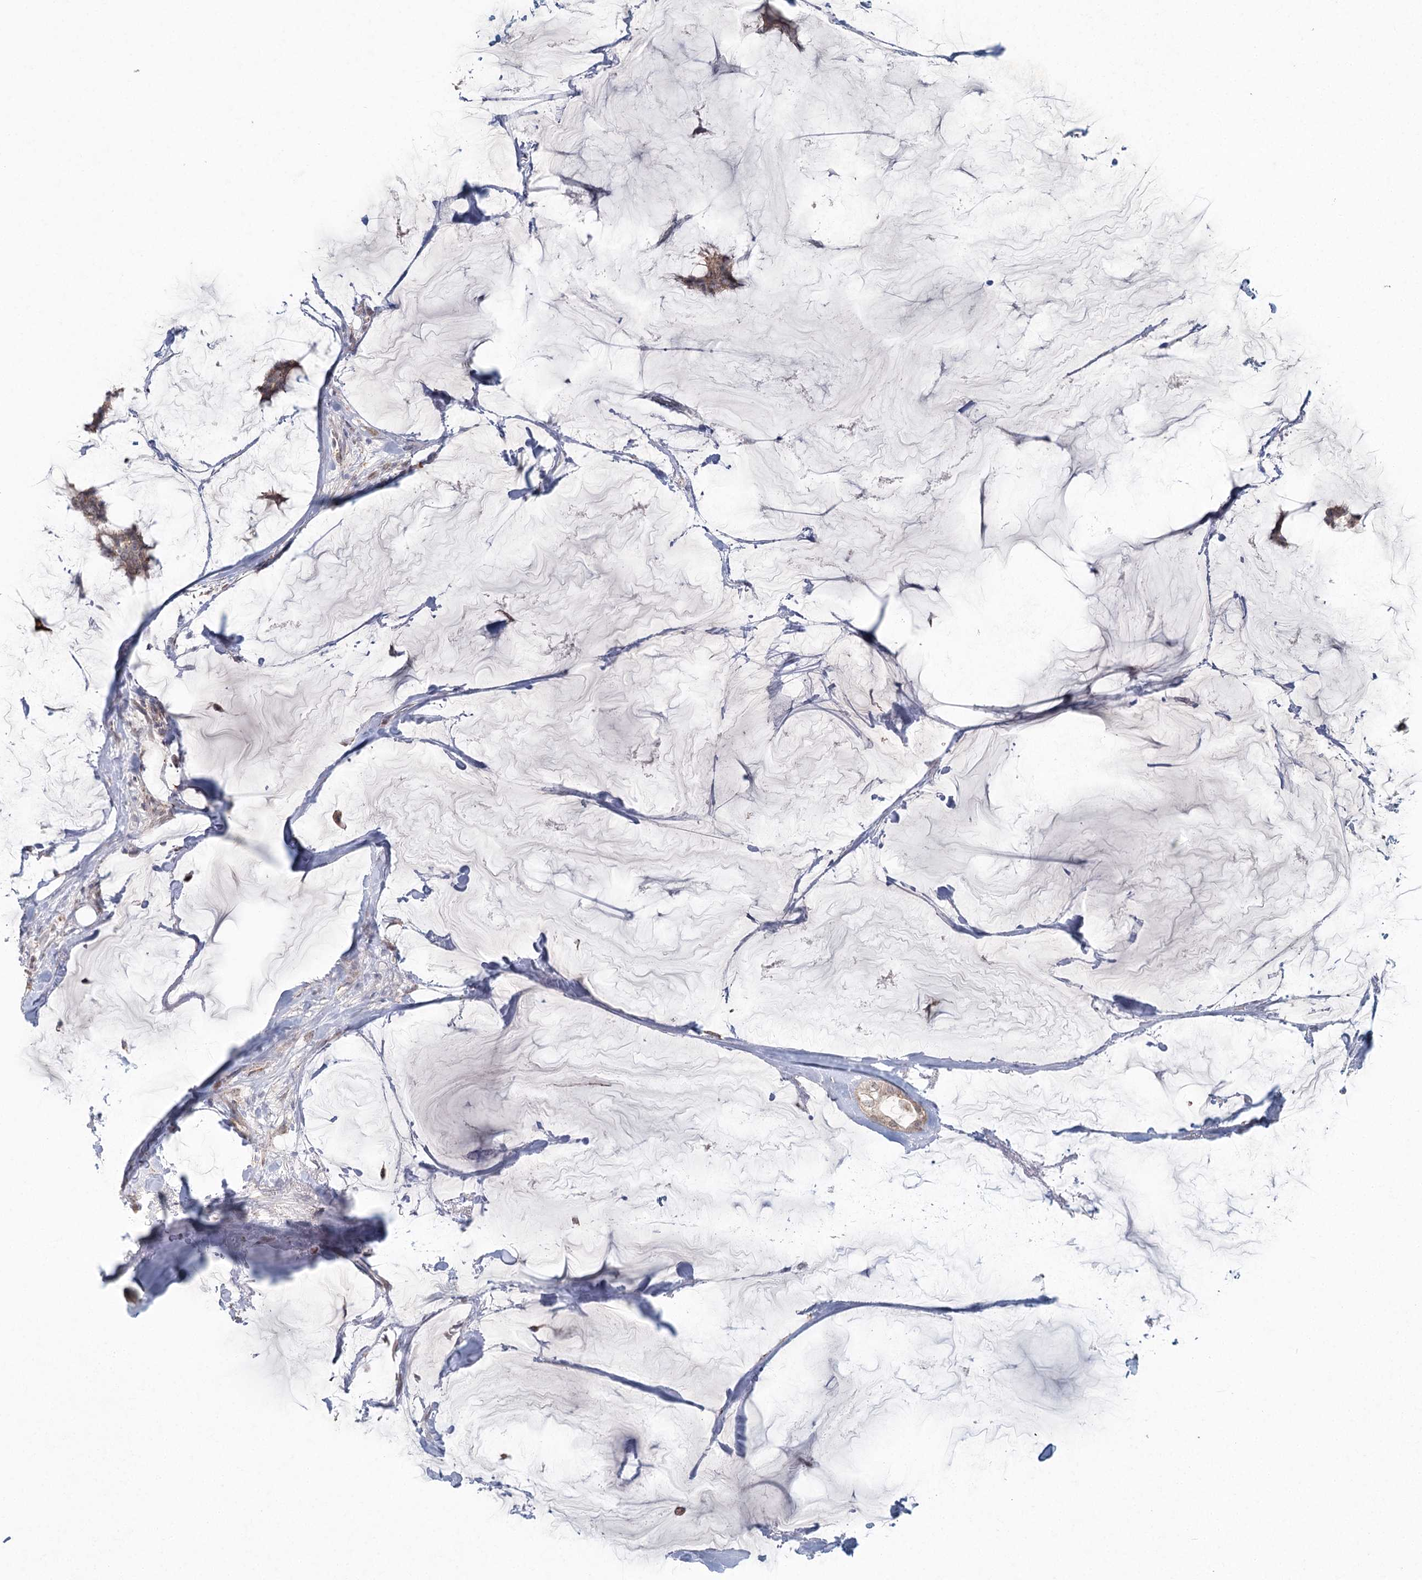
{"staining": {"intensity": "weak", "quantity": "<25%", "location": "cytoplasmic/membranous"}, "tissue": "breast cancer", "cell_type": "Tumor cells", "image_type": "cancer", "snomed": [{"axis": "morphology", "description": "Duct carcinoma"}, {"axis": "topography", "description": "Breast"}], "caption": "There is no significant positivity in tumor cells of breast cancer (invasive ductal carcinoma).", "gene": "LACTB", "patient": {"sex": "female", "age": 93}}